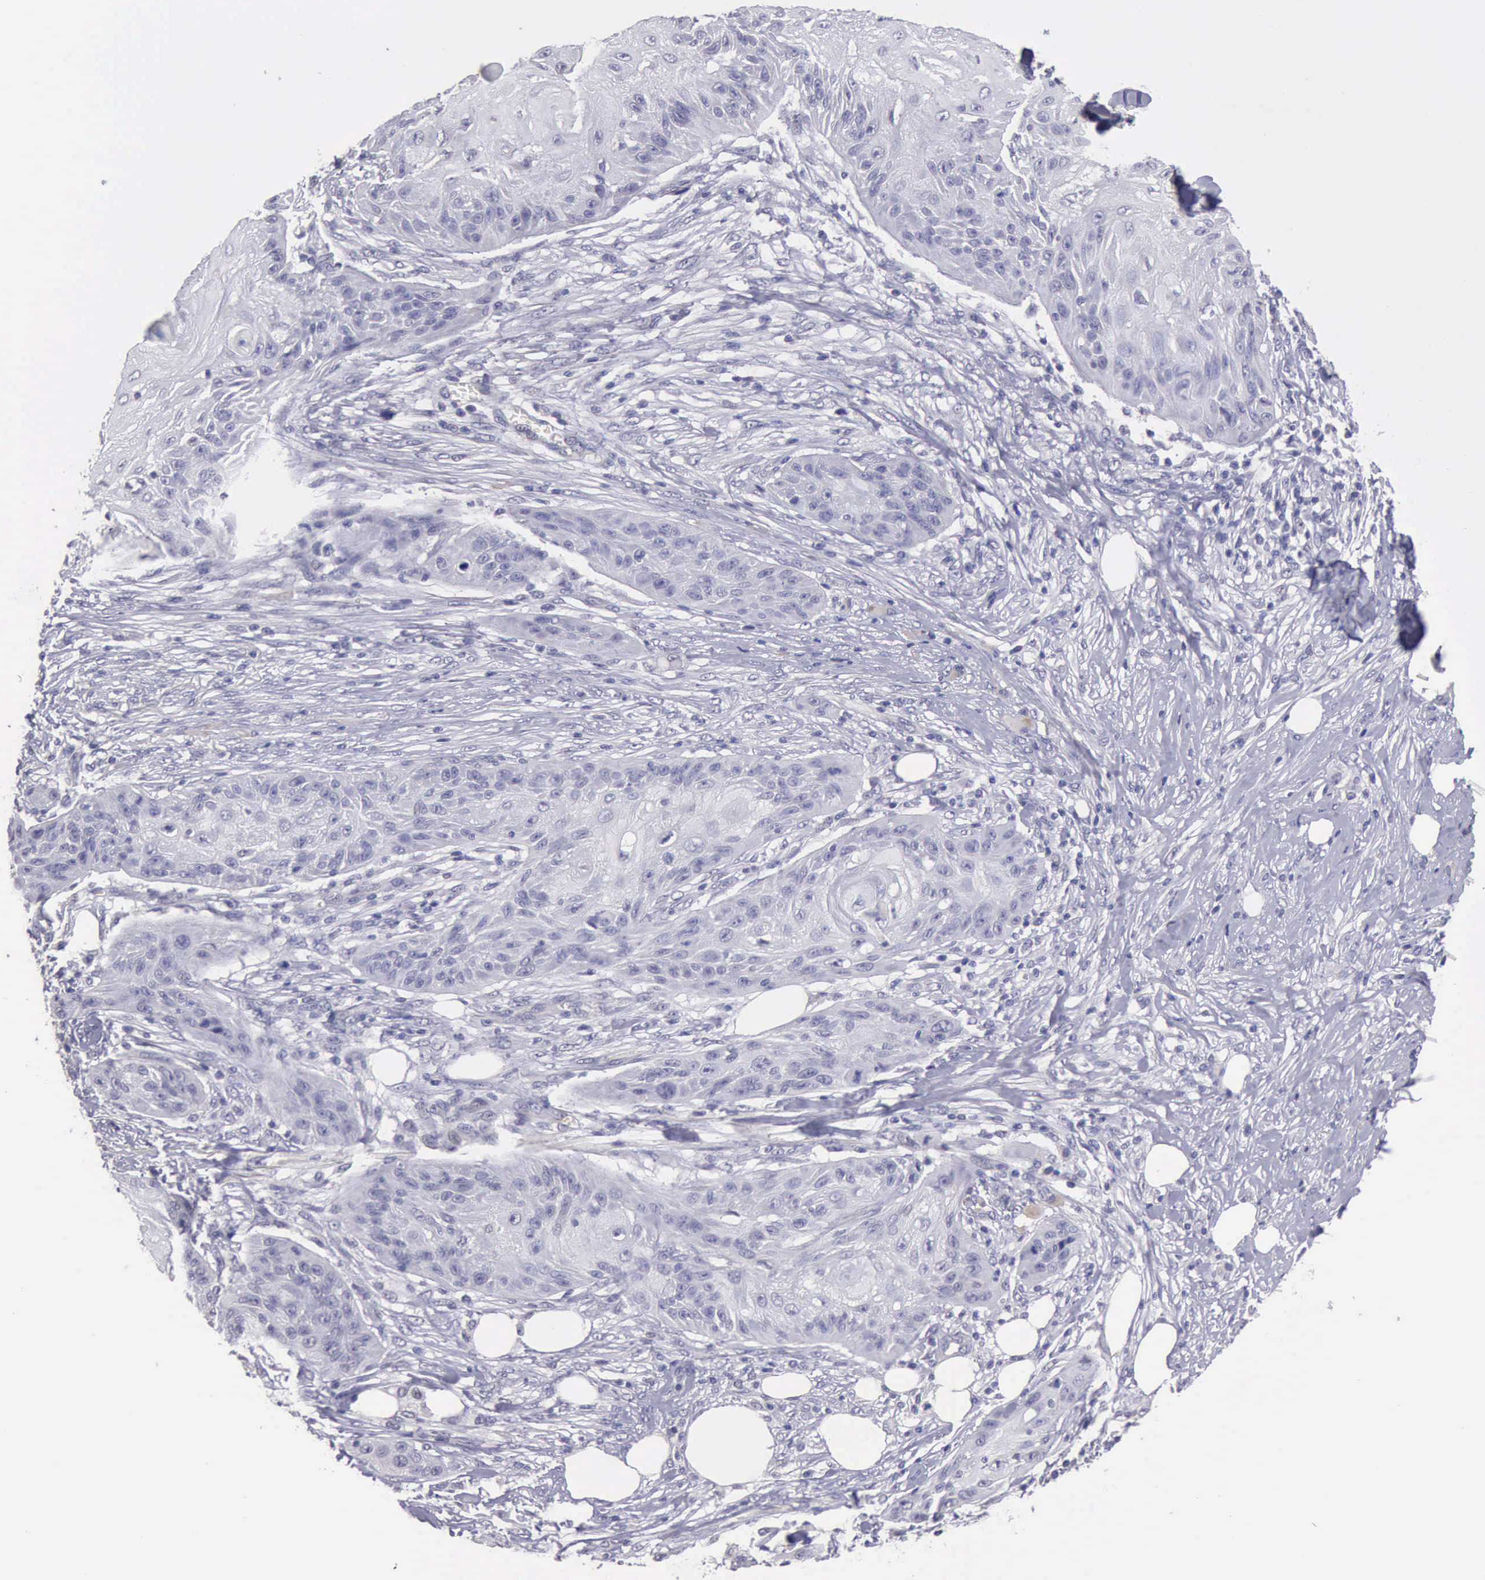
{"staining": {"intensity": "negative", "quantity": "none", "location": "none"}, "tissue": "skin cancer", "cell_type": "Tumor cells", "image_type": "cancer", "snomed": [{"axis": "morphology", "description": "Squamous cell carcinoma, NOS"}, {"axis": "topography", "description": "Skin"}], "caption": "High magnification brightfield microscopy of skin squamous cell carcinoma stained with DAB (3,3'-diaminobenzidine) (brown) and counterstained with hematoxylin (blue): tumor cells show no significant staining.", "gene": "KCND1", "patient": {"sex": "female", "age": 88}}